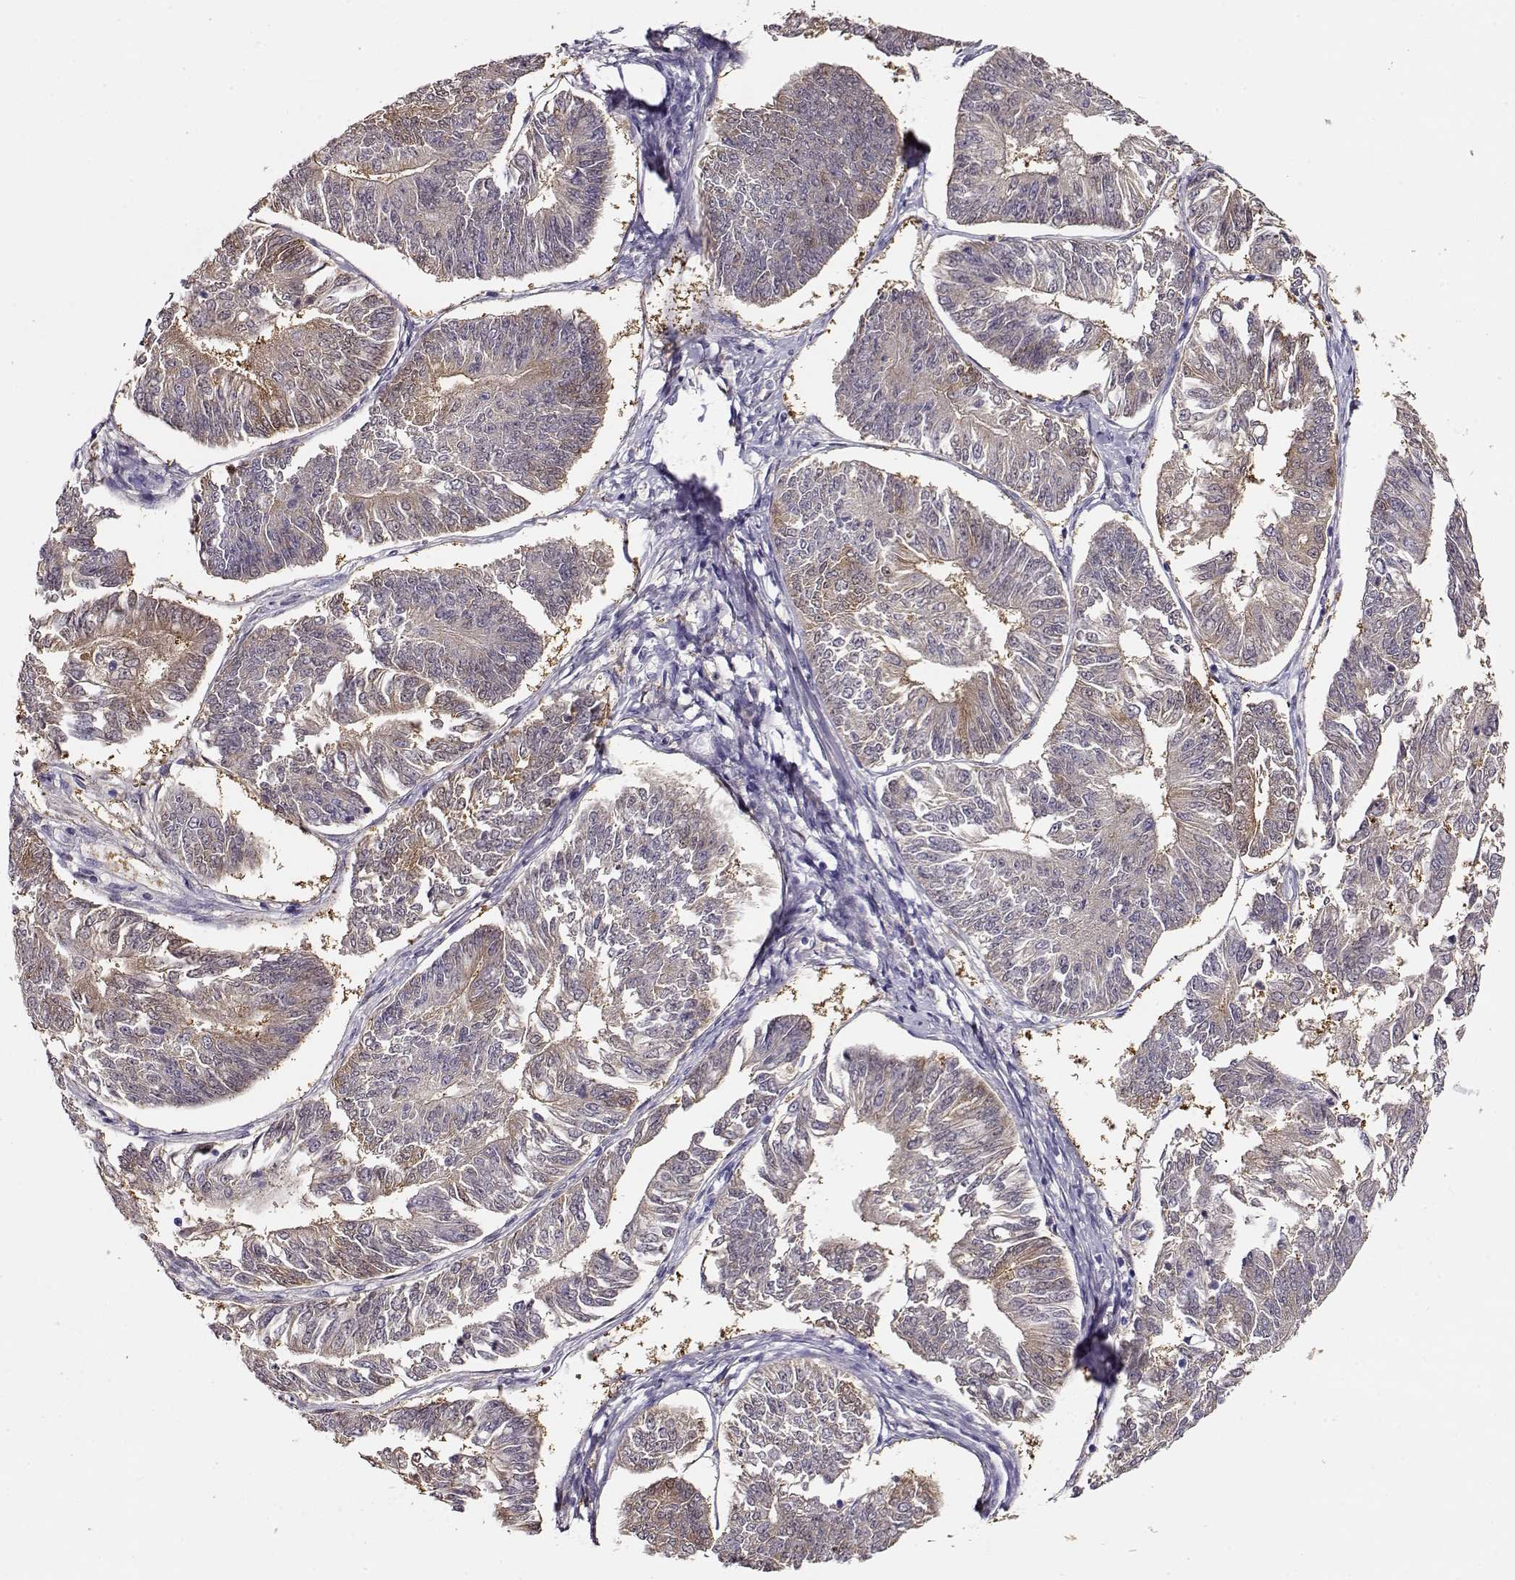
{"staining": {"intensity": "weak", "quantity": "<25%", "location": "cytoplasmic/membranous"}, "tissue": "endometrial cancer", "cell_type": "Tumor cells", "image_type": "cancer", "snomed": [{"axis": "morphology", "description": "Adenocarcinoma, NOS"}, {"axis": "topography", "description": "Endometrium"}], "caption": "This micrograph is of endometrial adenocarcinoma stained with immunohistochemistry to label a protein in brown with the nuclei are counter-stained blue. There is no expression in tumor cells.", "gene": "CCR8", "patient": {"sex": "female", "age": 58}}